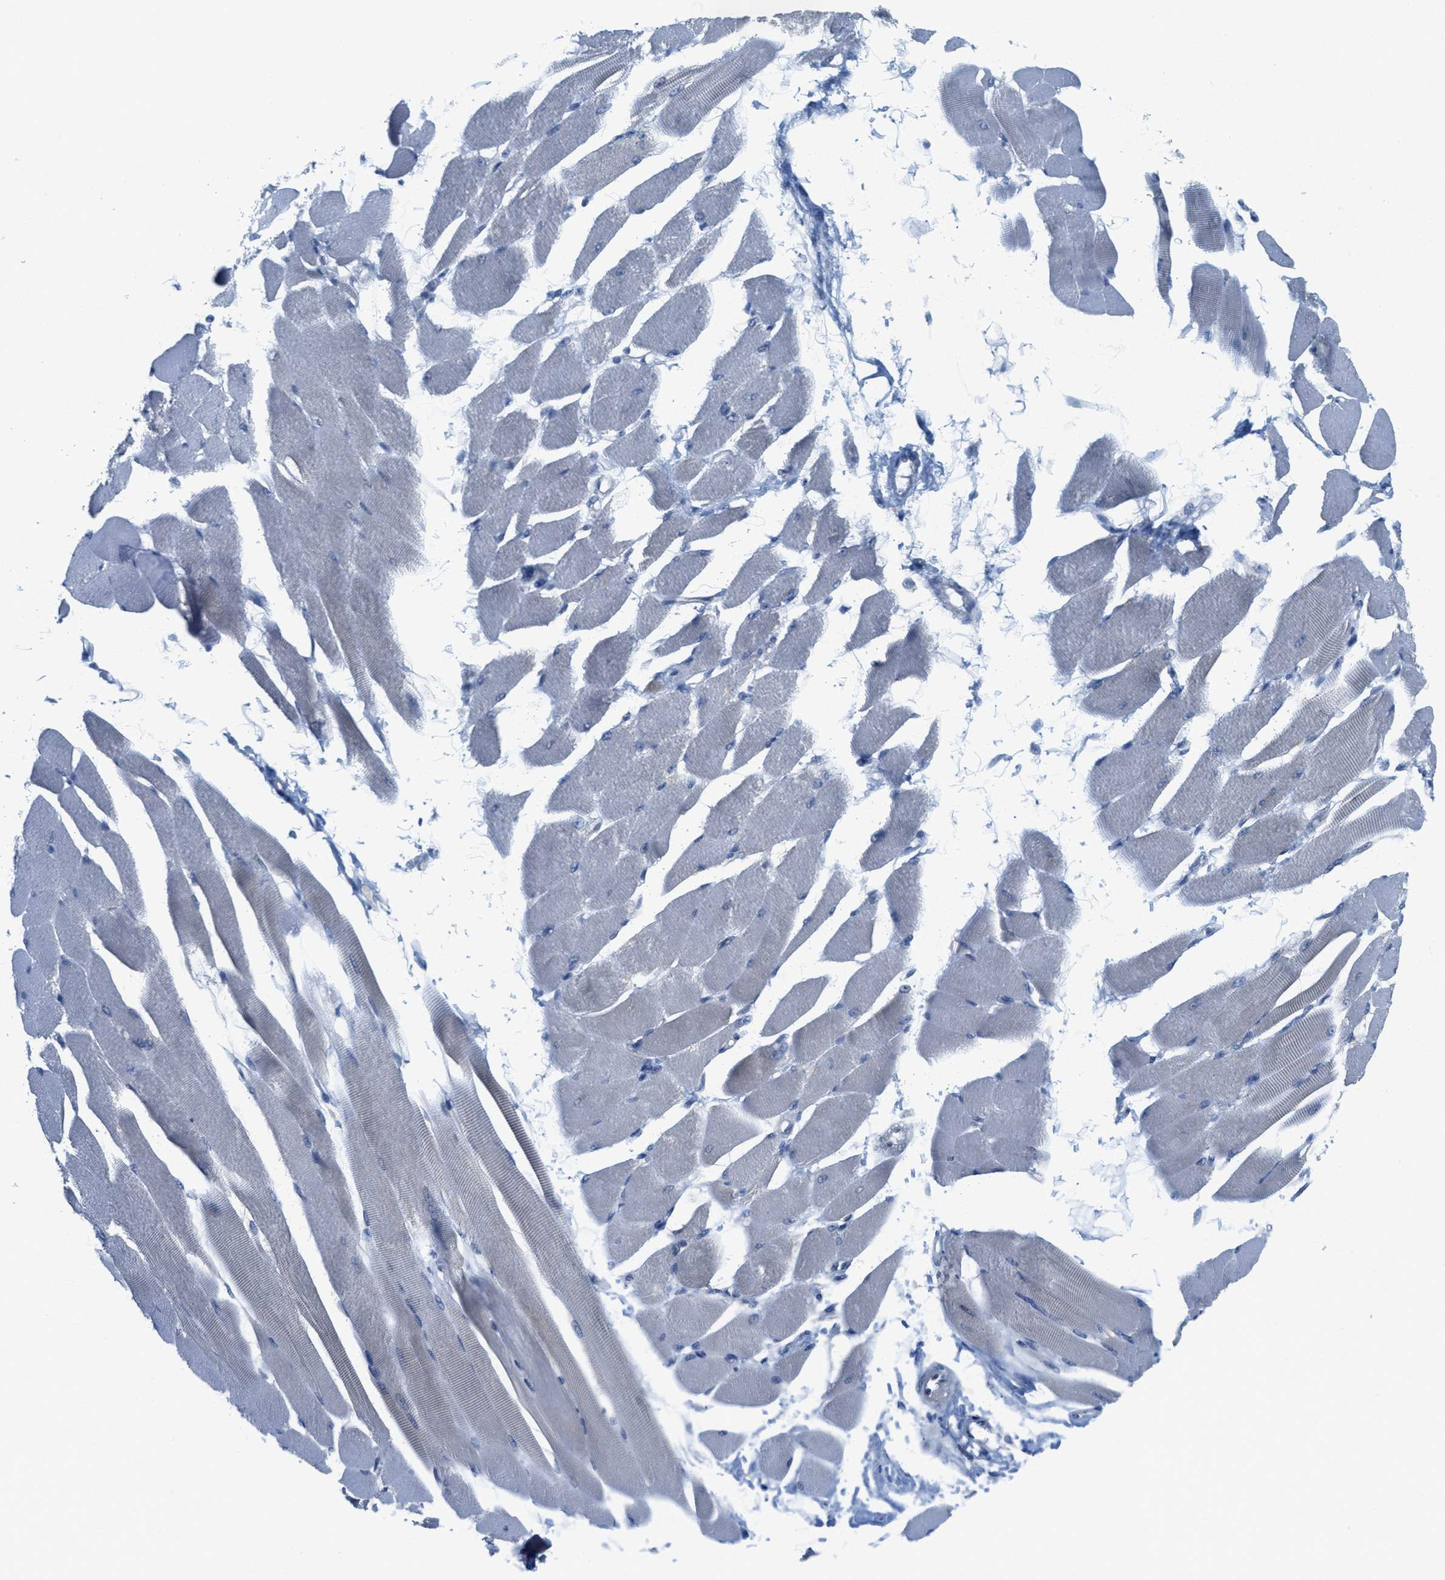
{"staining": {"intensity": "weak", "quantity": "<25%", "location": "cytoplasmic/membranous"}, "tissue": "skeletal muscle", "cell_type": "Myocytes", "image_type": "normal", "snomed": [{"axis": "morphology", "description": "Normal tissue, NOS"}, {"axis": "topography", "description": "Skeletal muscle"}, {"axis": "topography", "description": "Peripheral nerve tissue"}], "caption": "High power microscopy micrograph of an immunohistochemistry (IHC) histopathology image of normal skeletal muscle, revealing no significant positivity in myocytes. (Immunohistochemistry (ihc), brightfield microscopy, high magnification).", "gene": "ZFYVE9", "patient": {"sex": "female", "age": 84}}